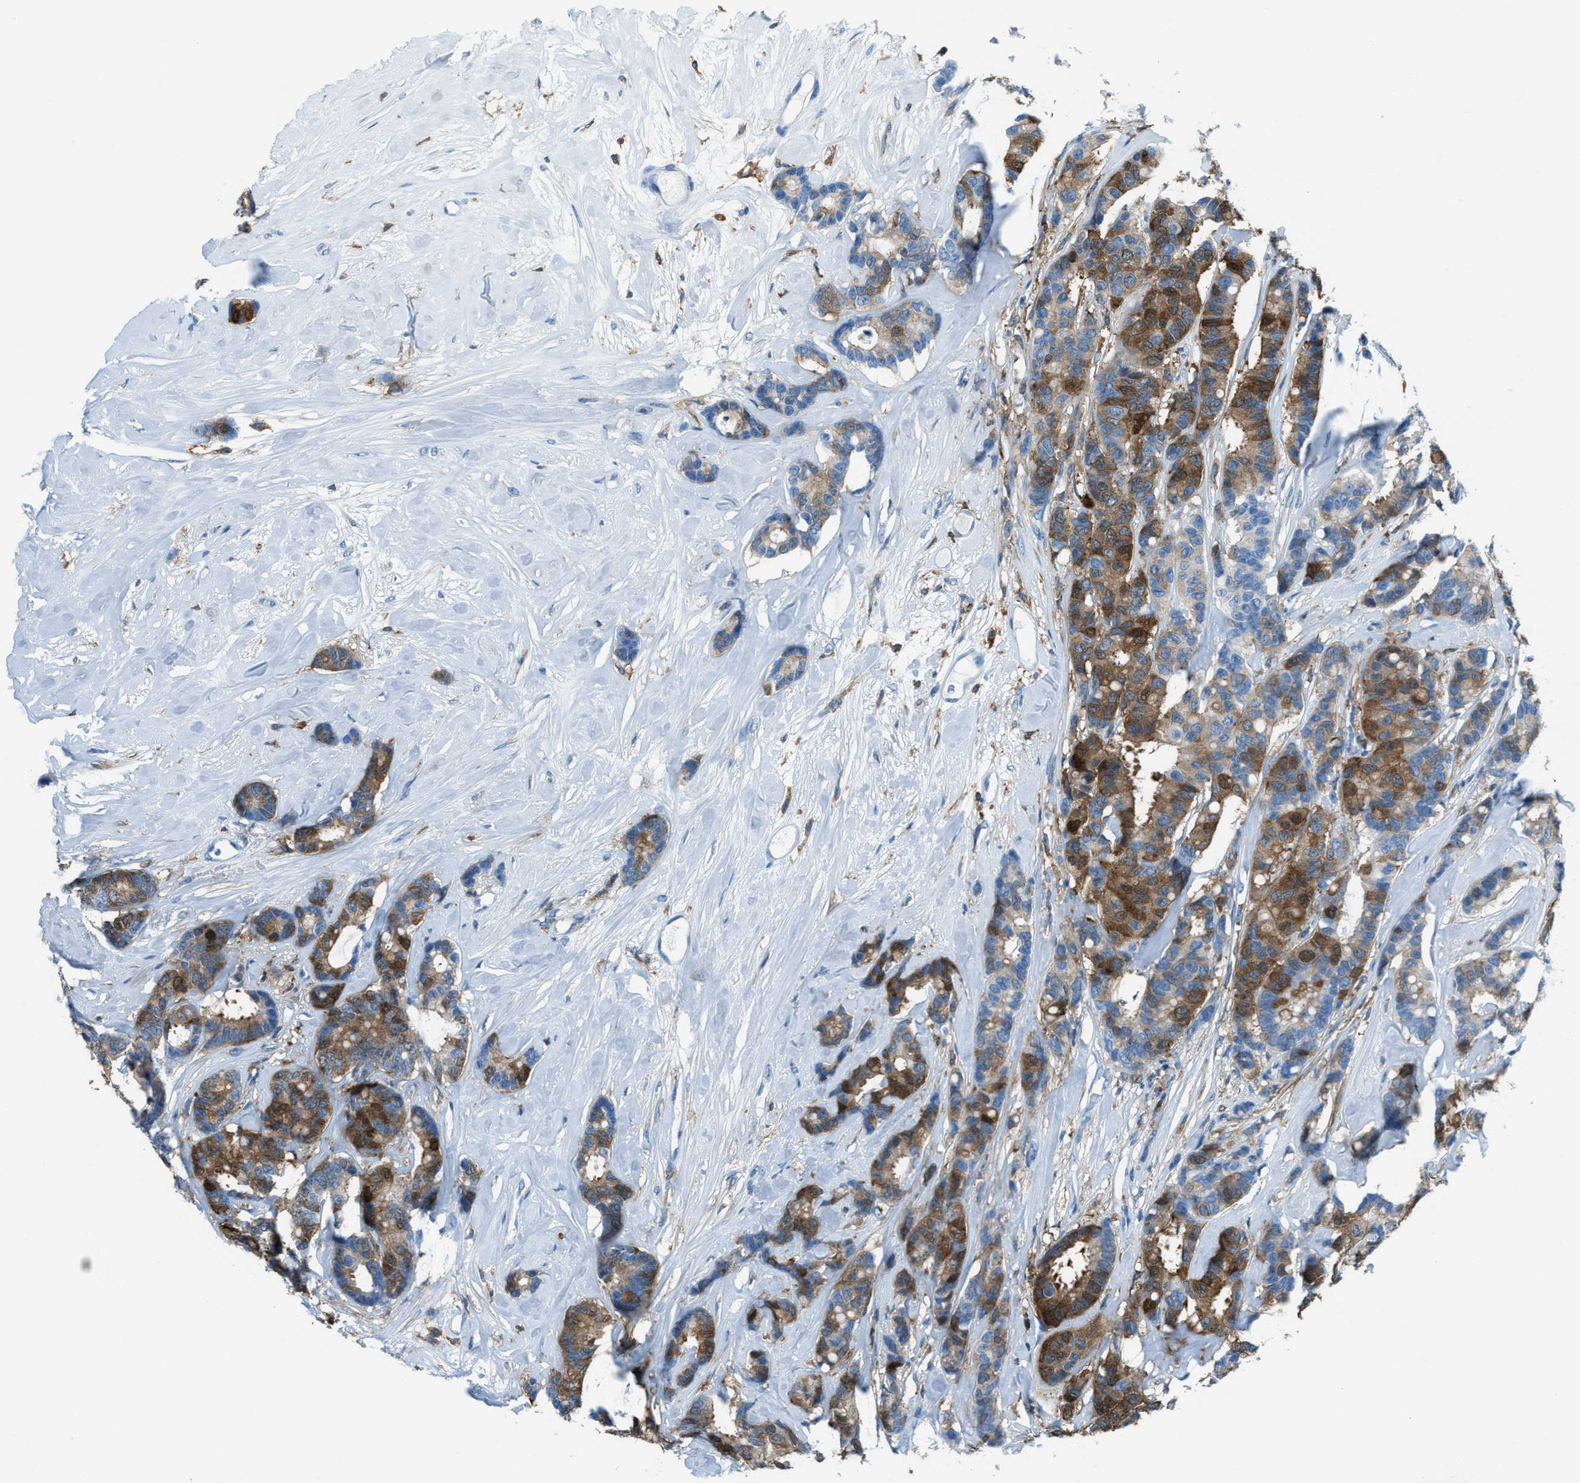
{"staining": {"intensity": "moderate", "quantity": ">75%", "location": "cytoplasmic/membranous"}, "tissue": "breast cancer", "cell_type": "Tumor cells", "image_type": "cancer", "snomed": [{"axis": "morphology", "description": "Duct carcinoma"}, {"axis": "topography", "description": "Breast"}], "caption": "The histopathology image demonstrates staining of breast infiltrating ductal carcinoma, revealing moderate cytoplasmic/membranous protein staining (brown color) within tumor cells. (brown staining indicates protein expression, while blue staining denotes nuclei).", "gene": "MATCAP2", "patient": {"sex": "female", "age": 87}}